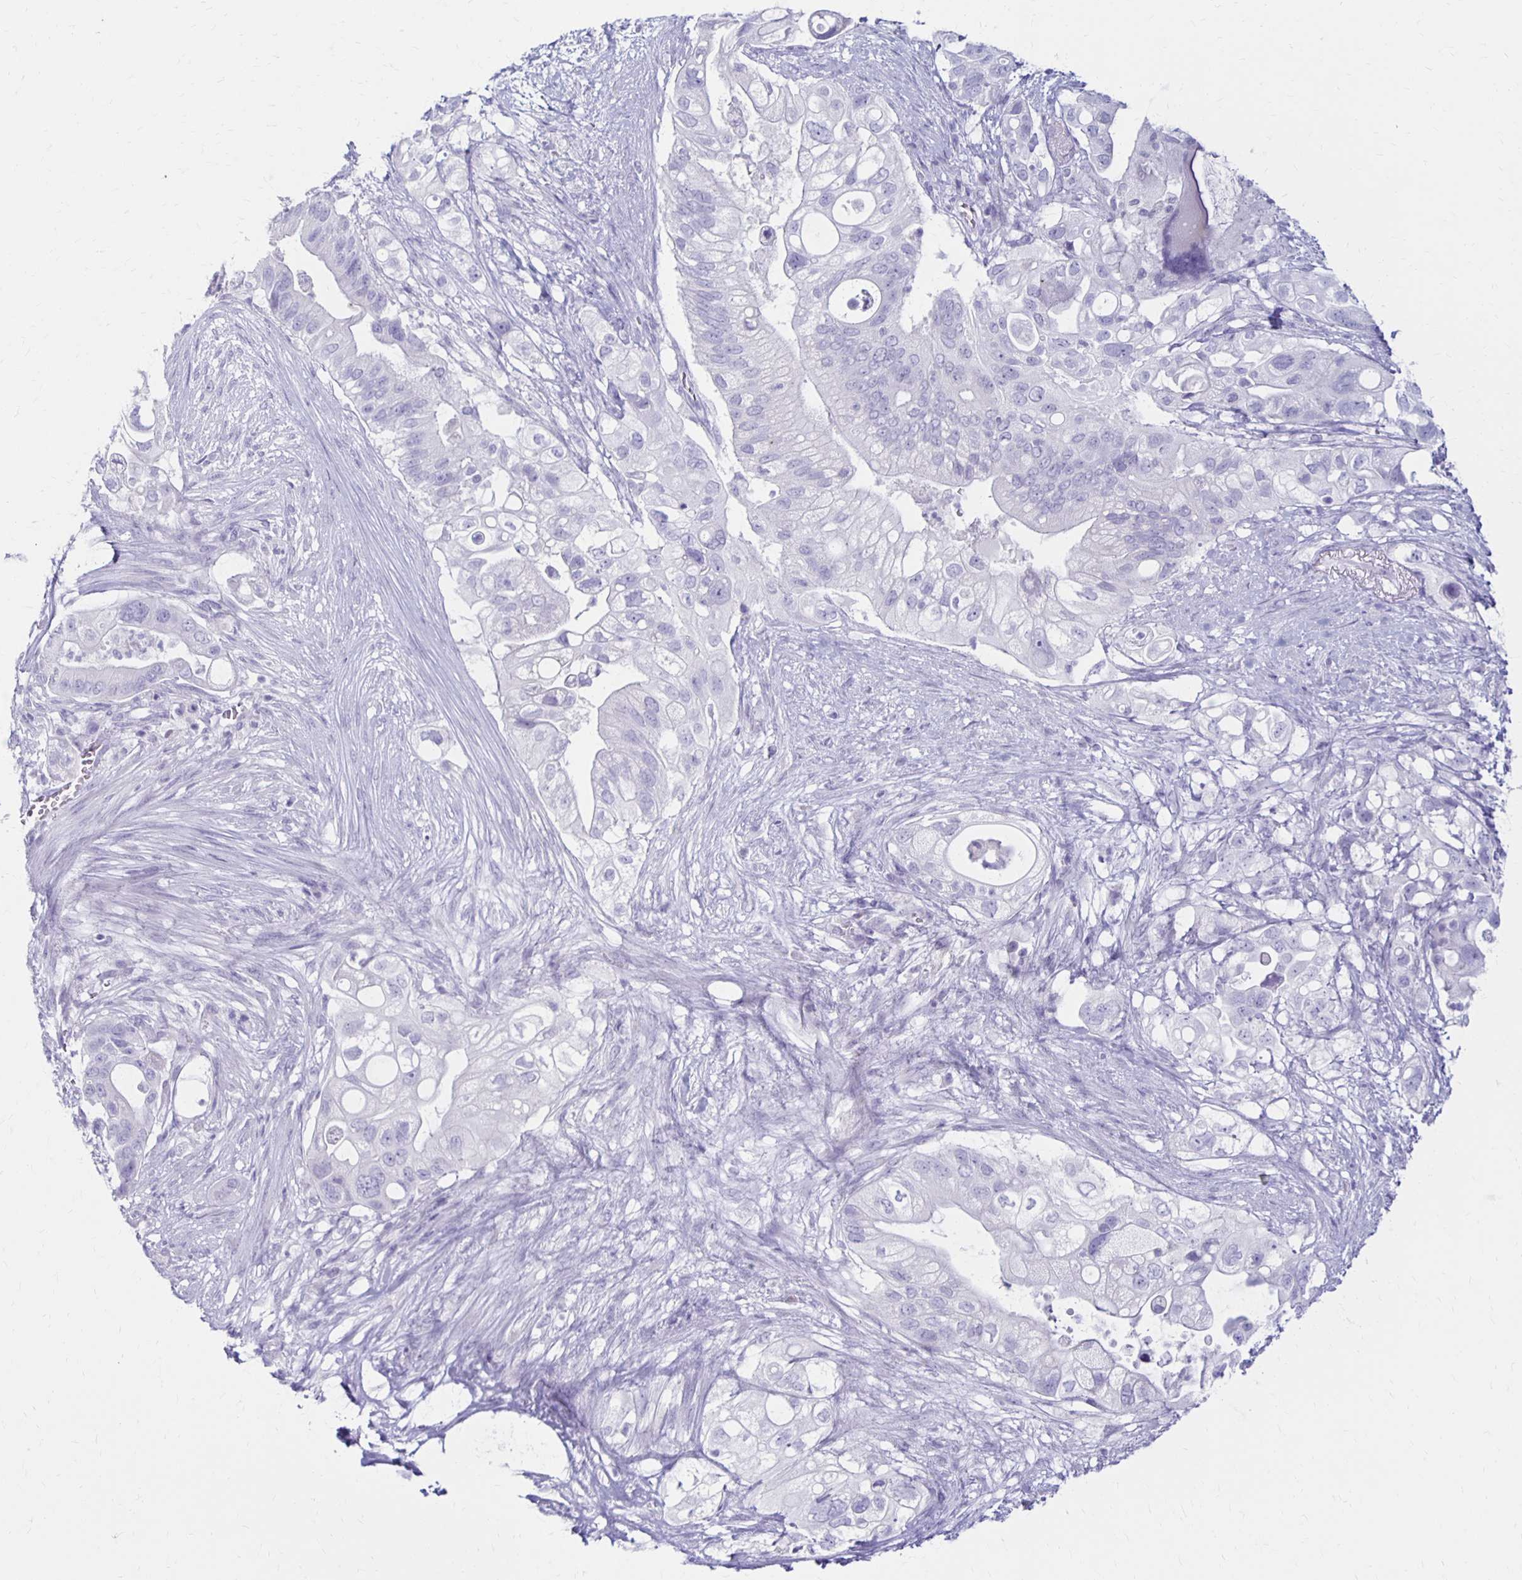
{"staining": {"intensity": "negative", "quantity": "none", "location": "none"}, "tissue": "pancreatic cancer", "cell_type": "Tumor cells", "image_type": "cancer", "snomed": [{"axis": "morphology", "description": "Adenocarcinoma, NOS"}, {"axis": "topography", "description": "Pancreas"}], "caption": "Immunohistochemical staining of pancreatic cancer (adenocarcinoma) exhibits no significant positivity in tumor cells.", "gene": "RYR1", "patient": {"sex": "female", "age": 72}}